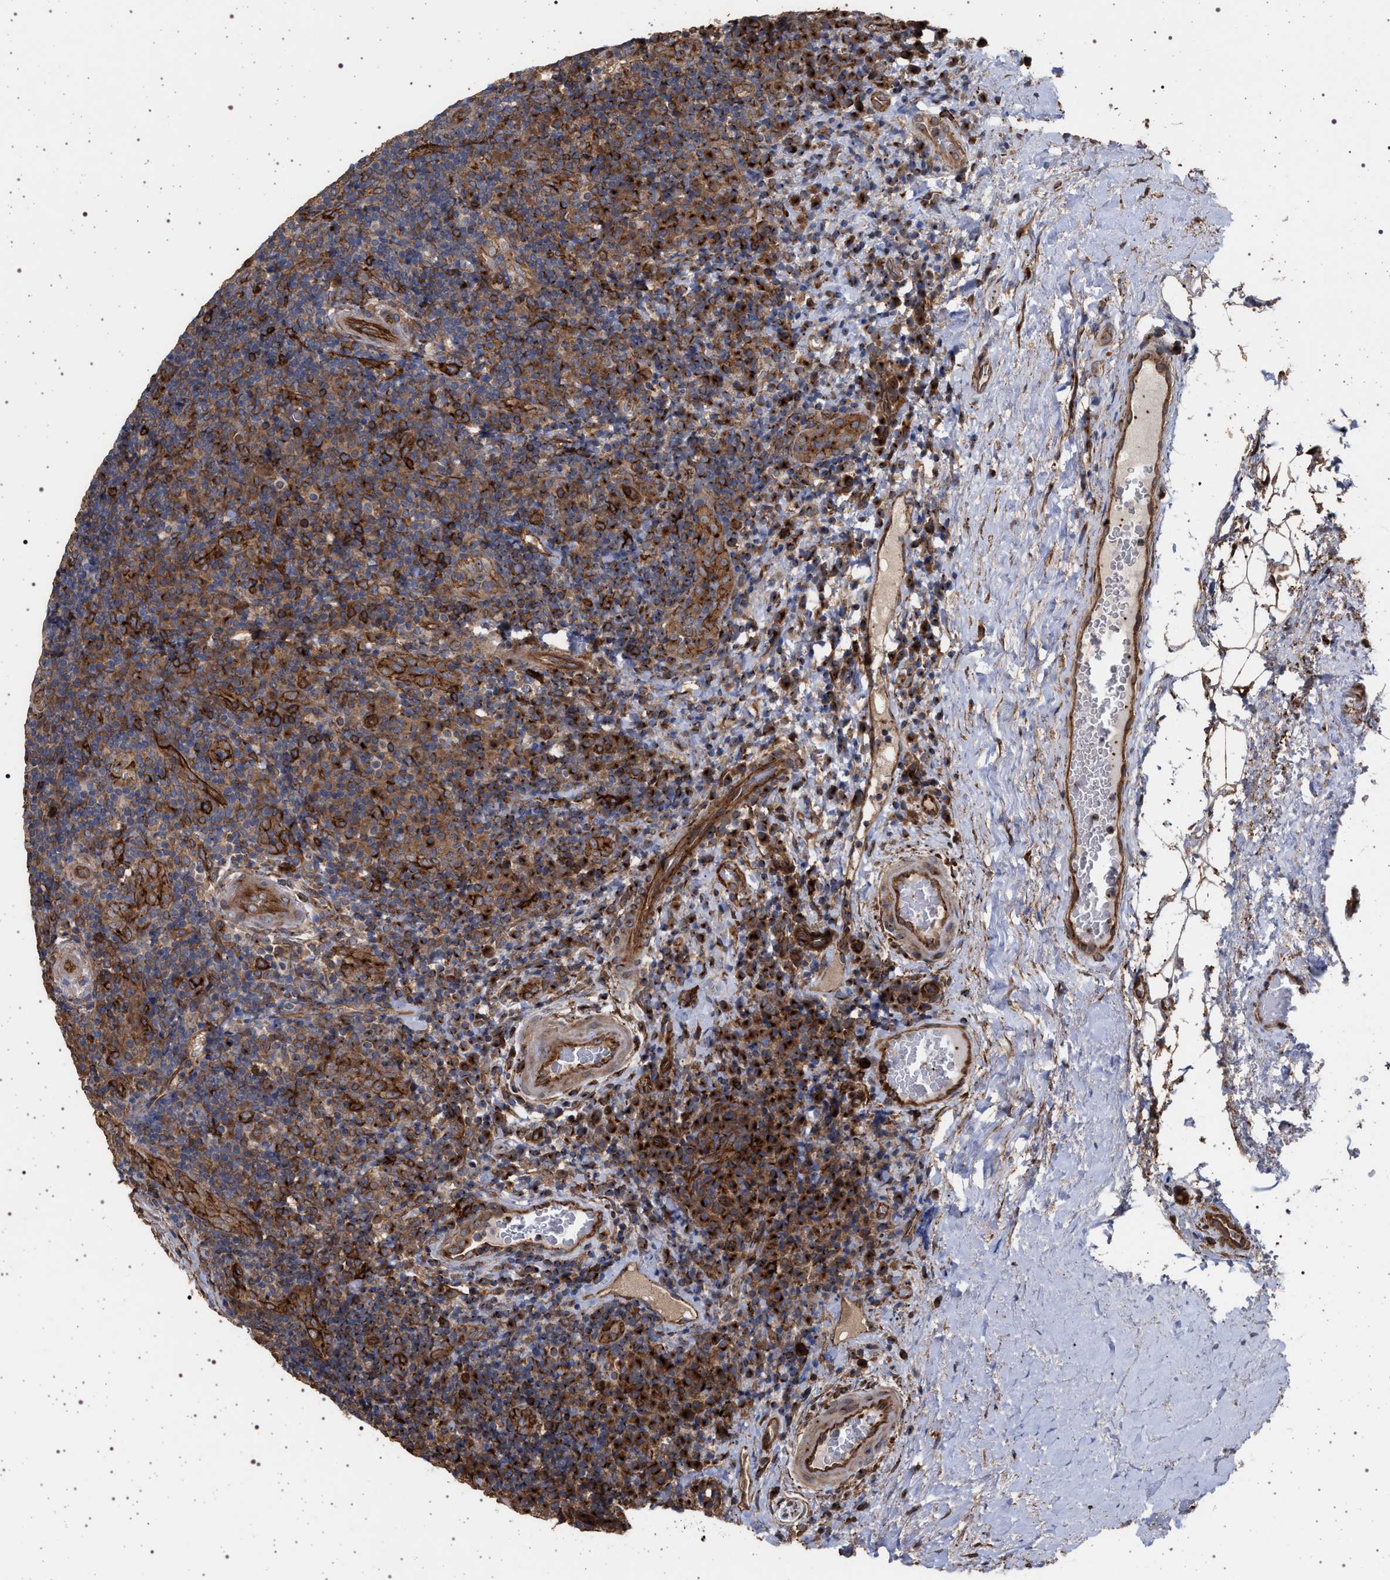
{"staining": {"intensity": "moderate", "quantity": ">75%", "location": "cytoplasmic/membranous"}, "tissue": "lymphoma", "cell_type": "Tumor cells", "image_type": "cancer", "snomed": [{"axis": "morphology", "description": "Malignant lymphoma, non-Hodgkin's type, High grade"}, {"axis": "topography", "description": "Tonsil"}], "caption": "Brown immunohistochemical staining in human lymphoma reveals moderate cytoplasmic/membranous staining in about >75% of tumor cells. (Stains: DAB in brown, nuclei in blue, Microscopy: brightfield microscopy at high magnification).", "gene": "IFT20", "patient": {"sex": "female", "age": 36}}